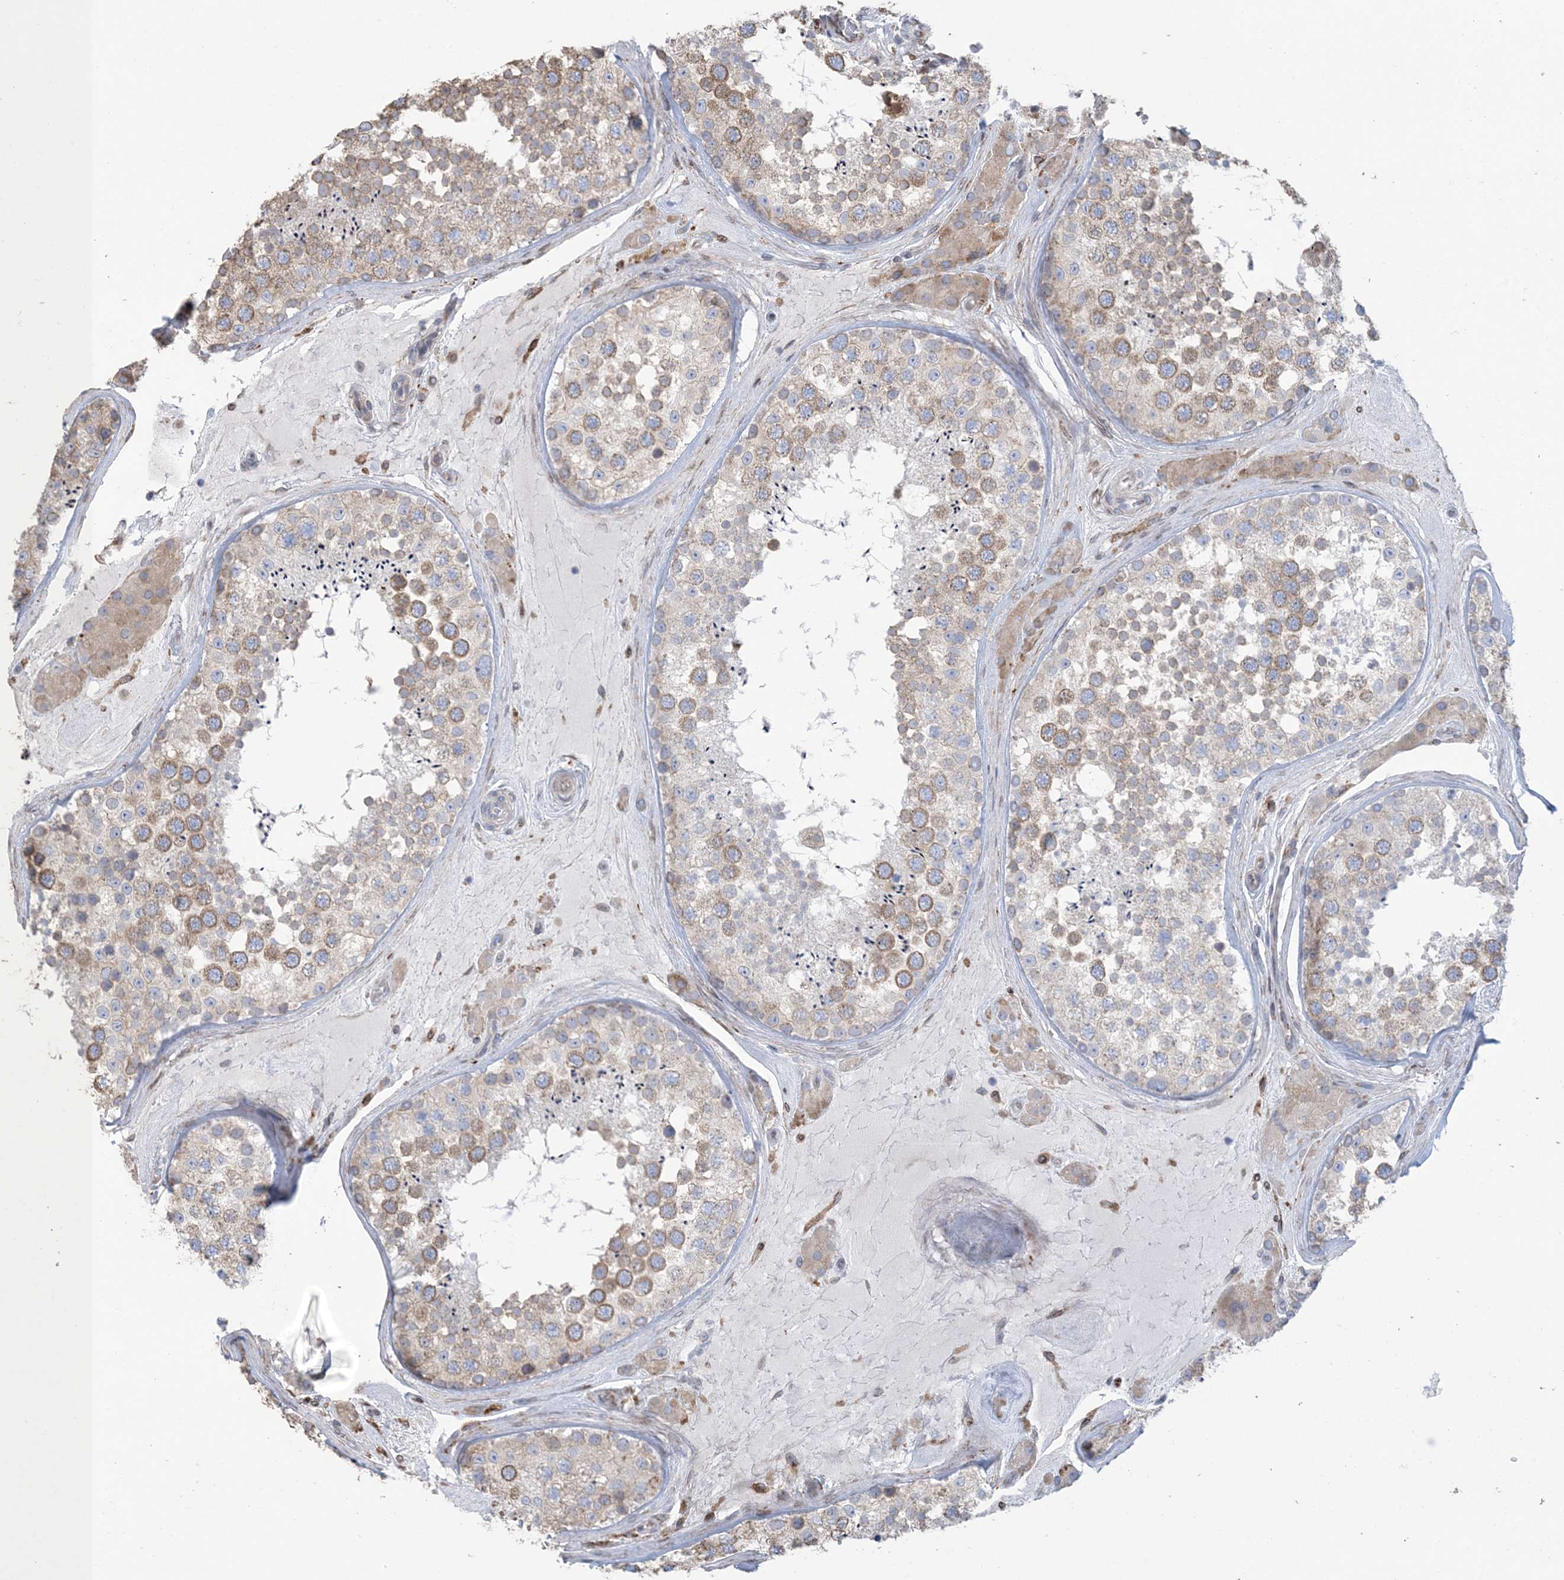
{"staining": {"intensity": "moderate", "quantity": "25%-75%", "location": "cytoplasmic/membranous"}, "tissue": "testis", "cell_type": "Cells in seminiferous ducts", "image_type": "normal", "snomed": [{"axis": "morphology", "description": "Normal tissue, NOS"}, {"axis": "topography", "description": "Testis"}], "caption": "Human testis stained with a brown dye exhibits moderate cytoplasmic/membranous positive staining in about 25%-75% of cells in seminiferous ducts.", "gene": "SHANK1", "patient": {"sex": "male", "age": 46}}